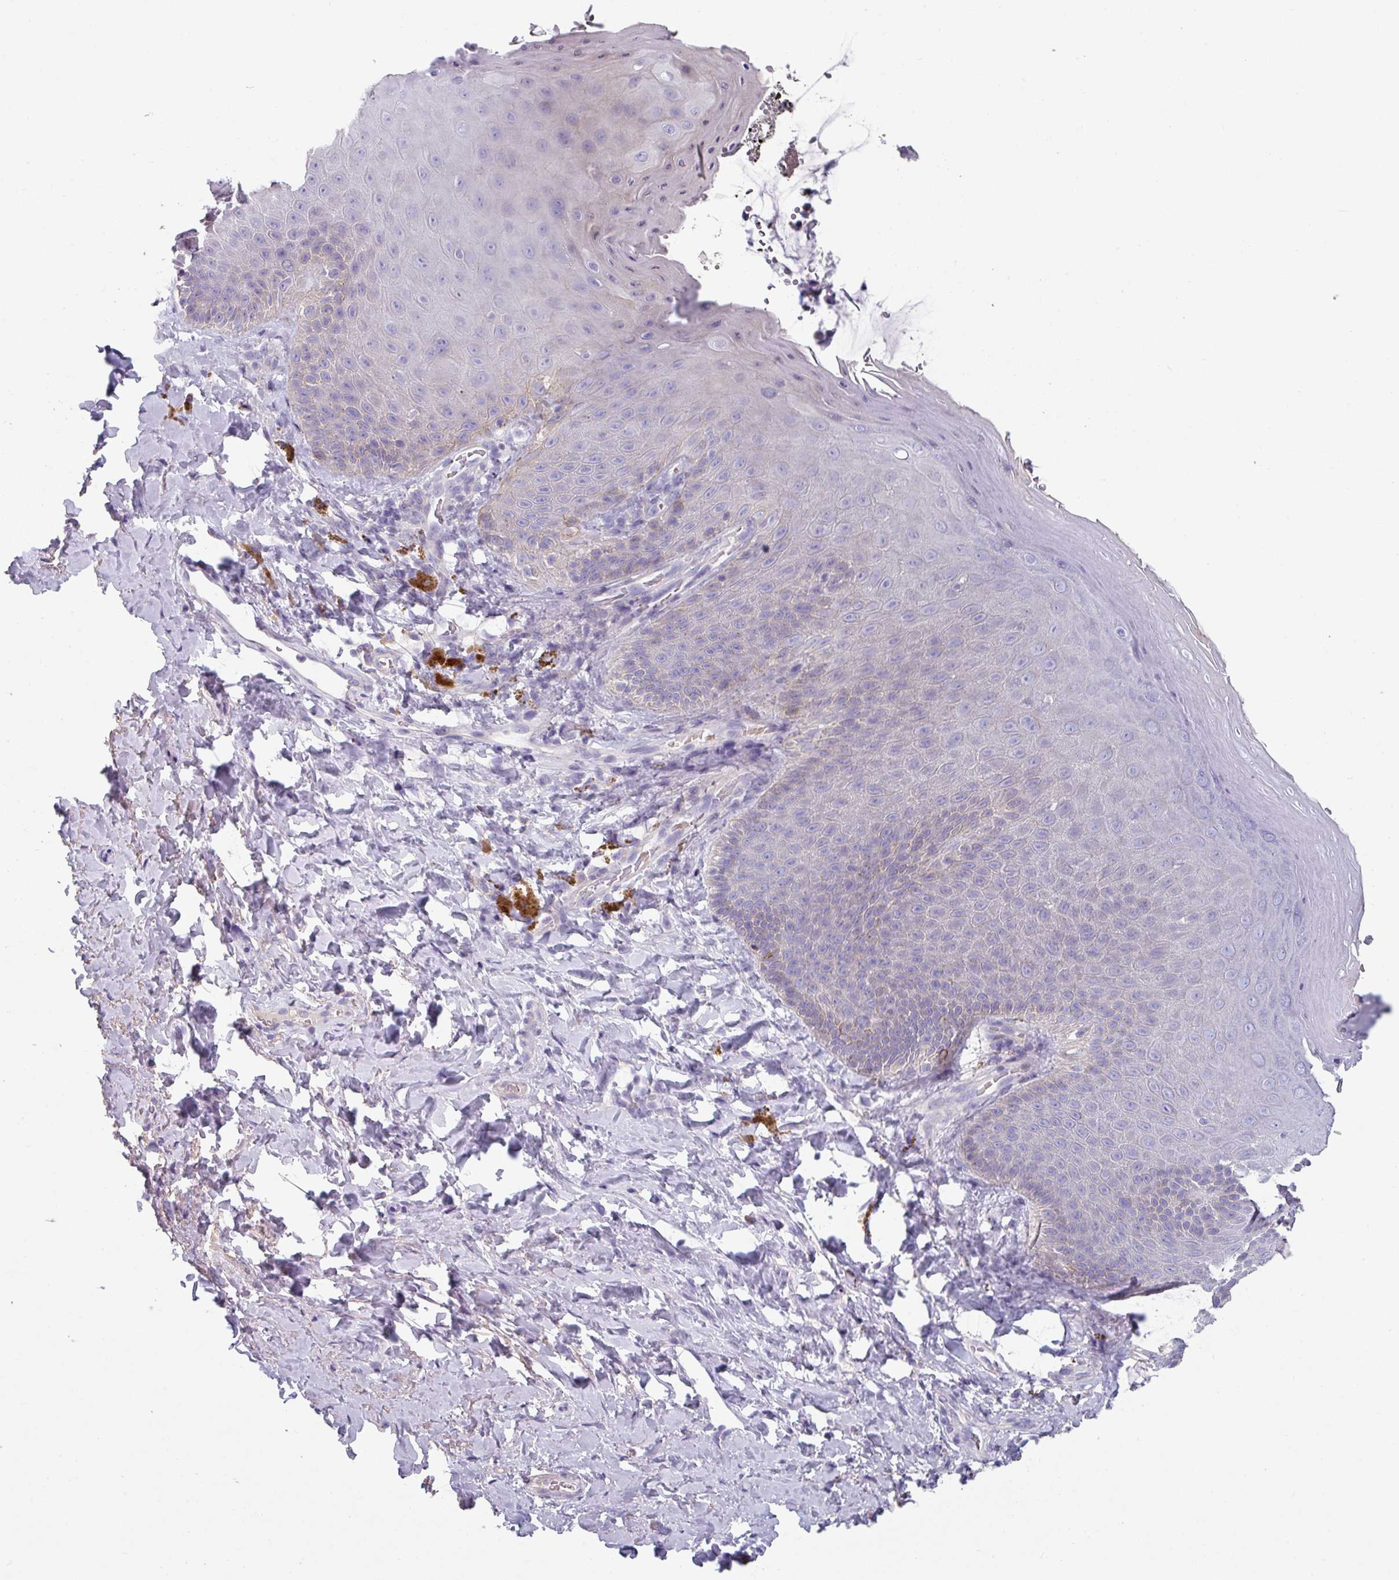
{"staining": {"intensity": "negative", "quantity": "none", "location": "none"}, "tissue": "skin", "cell_type": "Epidermal cells", "image_type": "normal", "snomed": [{"axis": "morphology", "description": "Normal tissue, NOS"}, {"axis": "topography", "description": "Anal"}, {"axis": "topography", "description": "Peripheral nerve tissue"}], "caption": "IHC of normal skin demonstrates no positivity in epidermal cells.", "gene": "TMEM132A", "patient": {"sex": "male", "age": 53}}